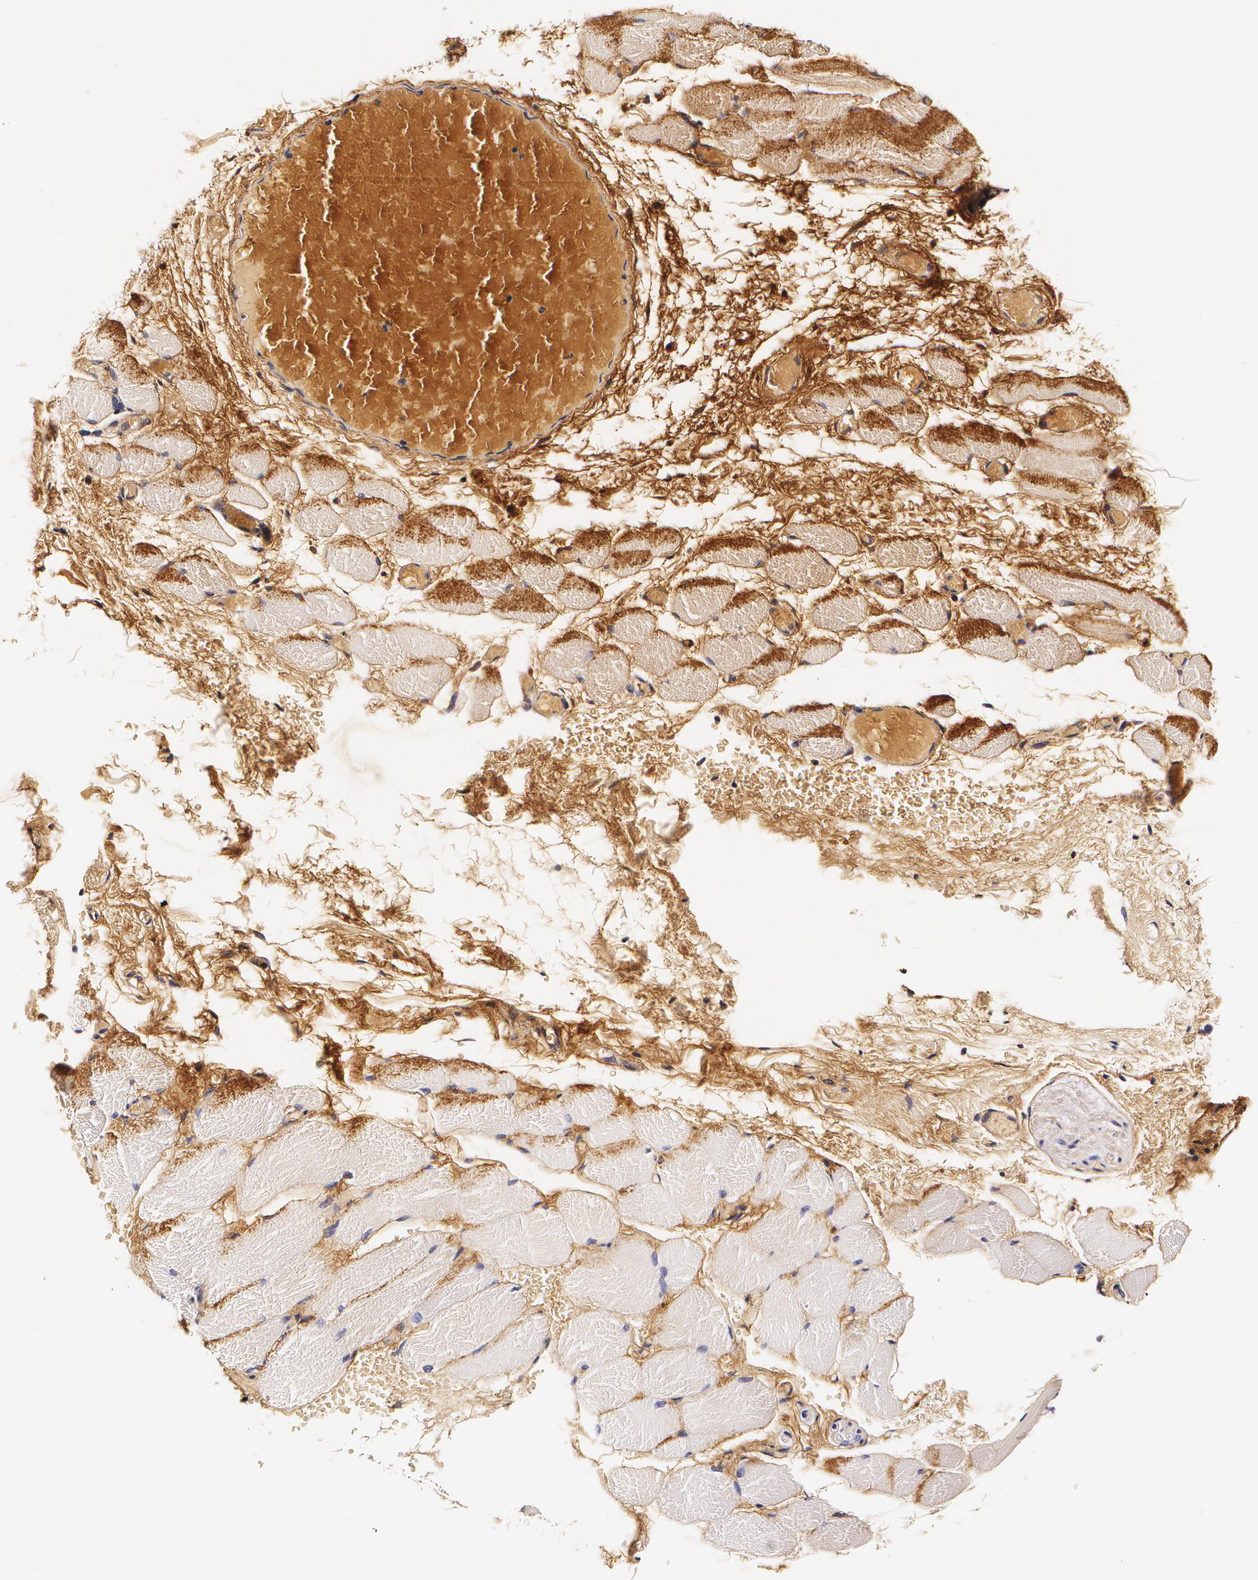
{"staining": {"intensity": "weak", "quantity": "<25%", "location": "cytoplasmic/membranous"}, "tissue": "skeletal muscle", "cell_type": "Myocytes", "image_type": "normal", "snomed": [{"axis": "morphology", "description": "Normal tissue, NOS"}, {"axis": "topography", "description": "Skeletal muscle"}, {"axis": "topography", "description": "Soft tissue"}], "caption": "Skeletal muscle stained for a protein using immunohistochemistry (IHC) shows no positivity myocytes.", "gene": "TTR", "patient": {"sex": "female", "age": 58}}